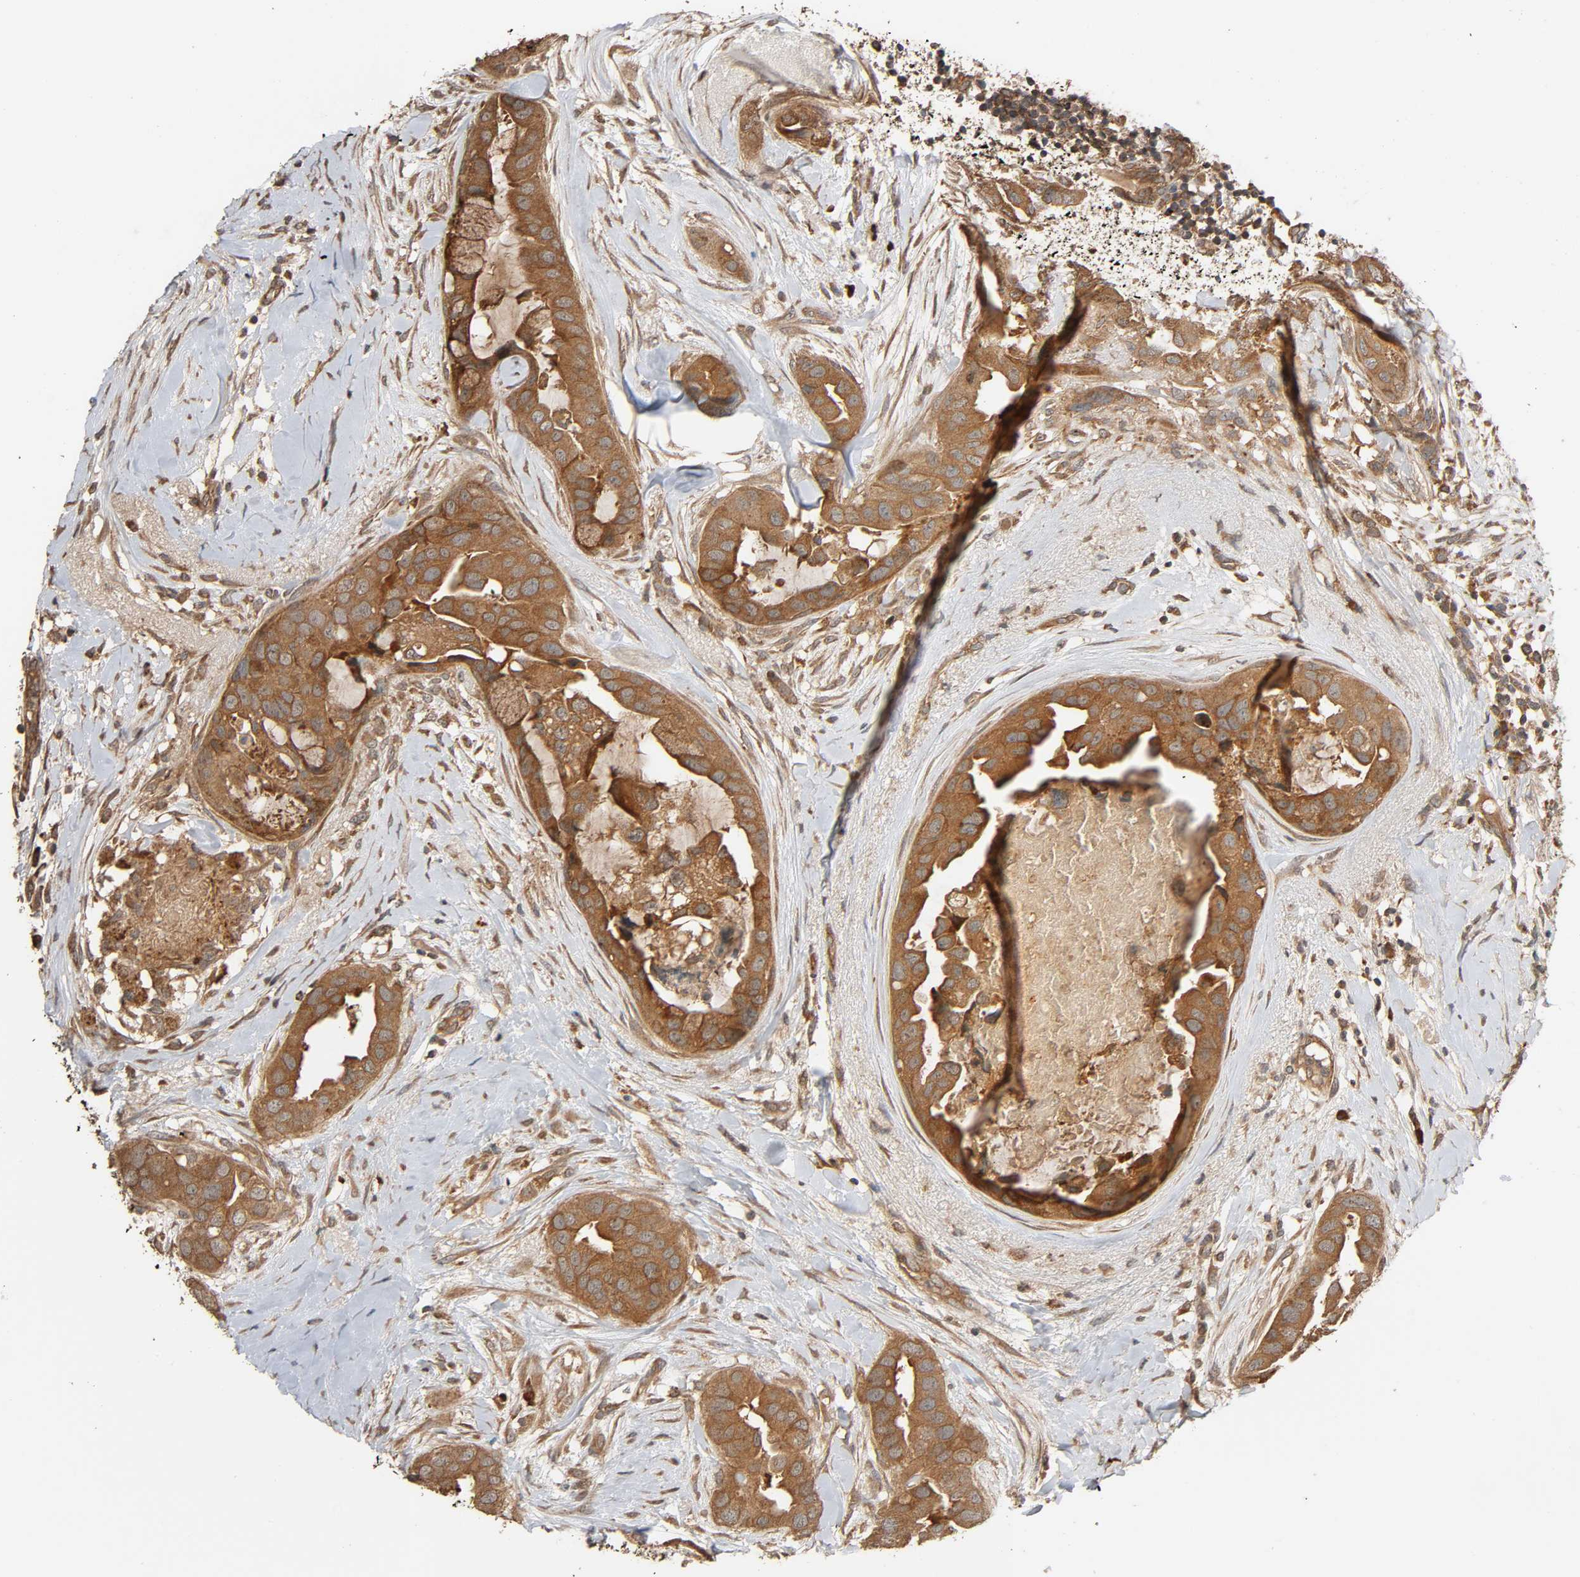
{"staining": {"intensity": "moderate", "quantity": ">75%", "location": "cytoplasmic/membranous"}, "tissue": "breast cancer", "cell_type": "Tumor cells", "image_type": "cancer", "snomed": [{"axis": "morphology", "description": "Duct carcinoma"}, {"axis": "topography", "description": "Breast"}], "caption": "This image reveals IHC staining of human breast cancer (infiltrating ductal carcinoma), with medium moderate cytoplasmic/membranous expression in about >75% of tumor cells.", "gene": "MAP3K8", "patient": {"sex": "female", "age": 40}}